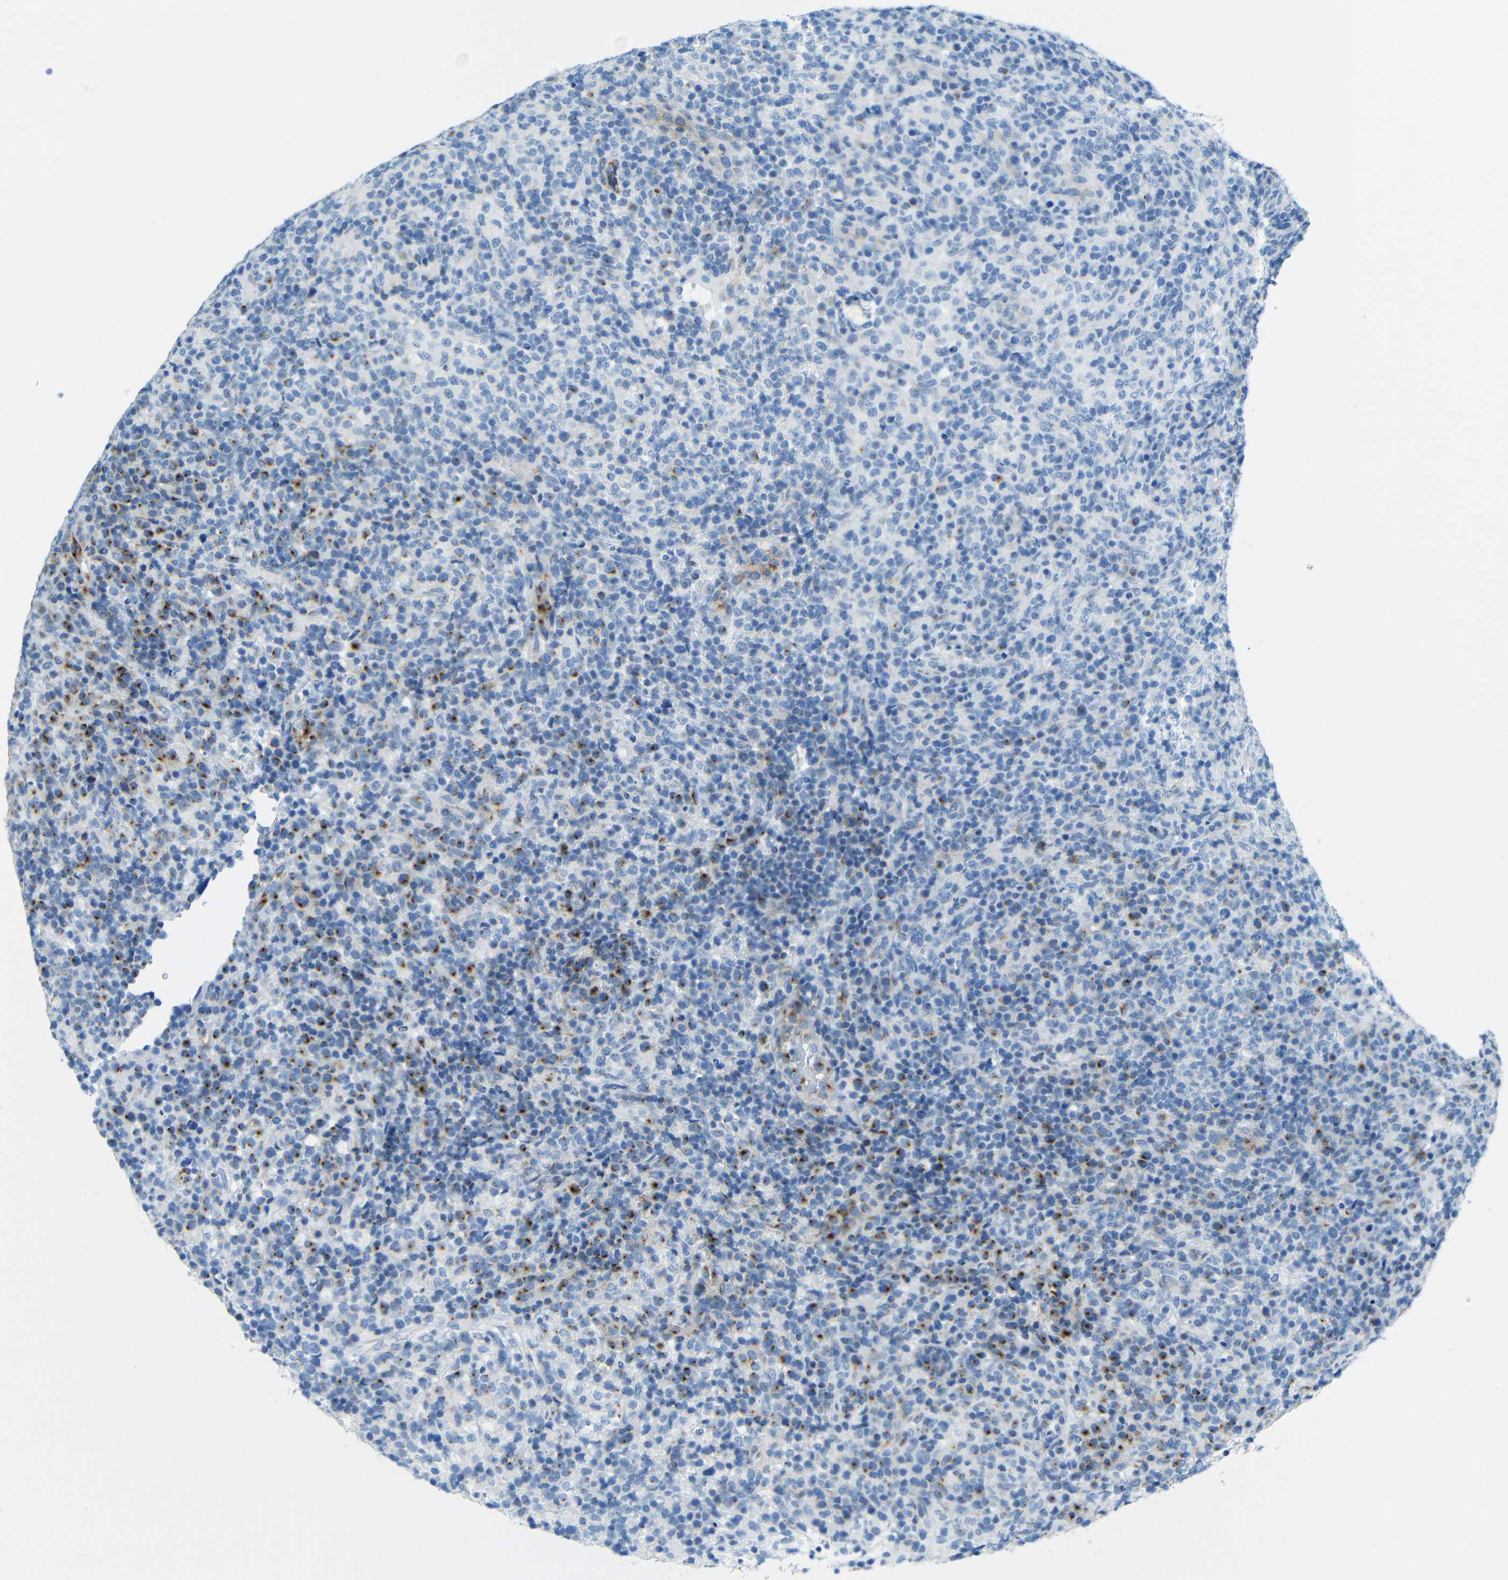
{"staining": {"intensity": "moderate", "quantity": "<25%", "location": "cytoplasmic/membranous"}, "tissue": "lymphoma", "cell_type": "Tumor cells", "image_type": "cancer", "snomed": [{"axis": "morphology", "description": "Malignant lymphoma, non-Hodgkin's type, High grade"}, {"axis": "topography", "description": "Lymph node"}], "caption": "Moderate cytoplasmic/membranous positivity for a protein is identified in approximately <25% of tumor cells of lymphoma using IHC.", "gene": "TUBB4B", "patient": {"sex": "female", "age": 76}}